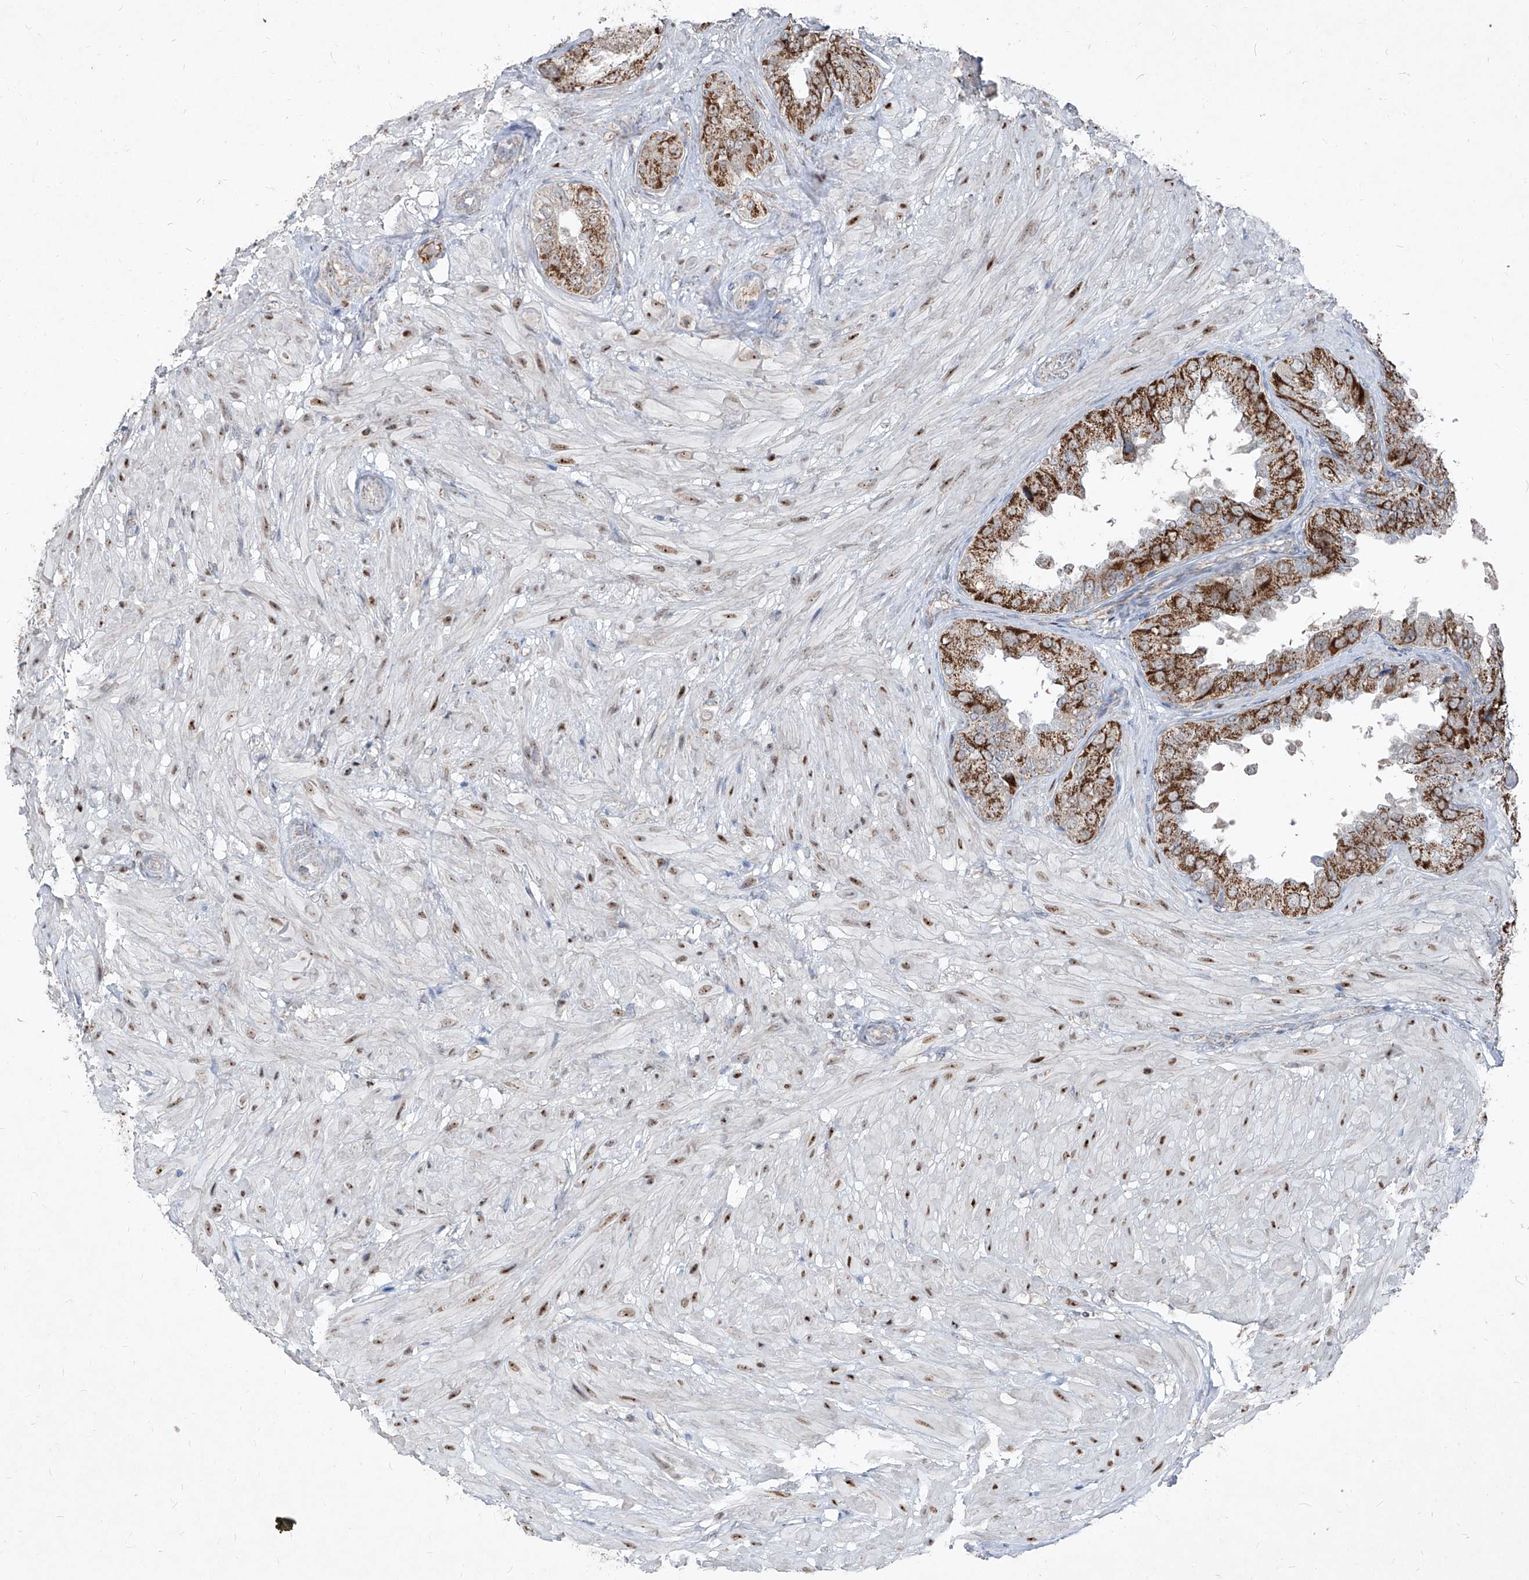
{"staining": {"intensity": "strong", "quantity": ">75%", "location": "cytoplasmic/membranous"}, "tissue": "seminal vesicle", "cell_type": "Glandular cells", "image_type": "normal", "snomed": [{"axis": "morphology", "description": "Normal tissue, NOS"}, {"axis": "topography", "description": "Seminal veicle"}, {"axis": "topography", "description": "Peripheral nerve tissue"}], "caption": "Brown immunohistochemical staining in benign human seminal vesicle exhibits strong cytoplasmic/membranous expression in approximately >75% of glandular cells.", "gene": "NDUFB3", "patient": {"sex": "male", "age": 63}}